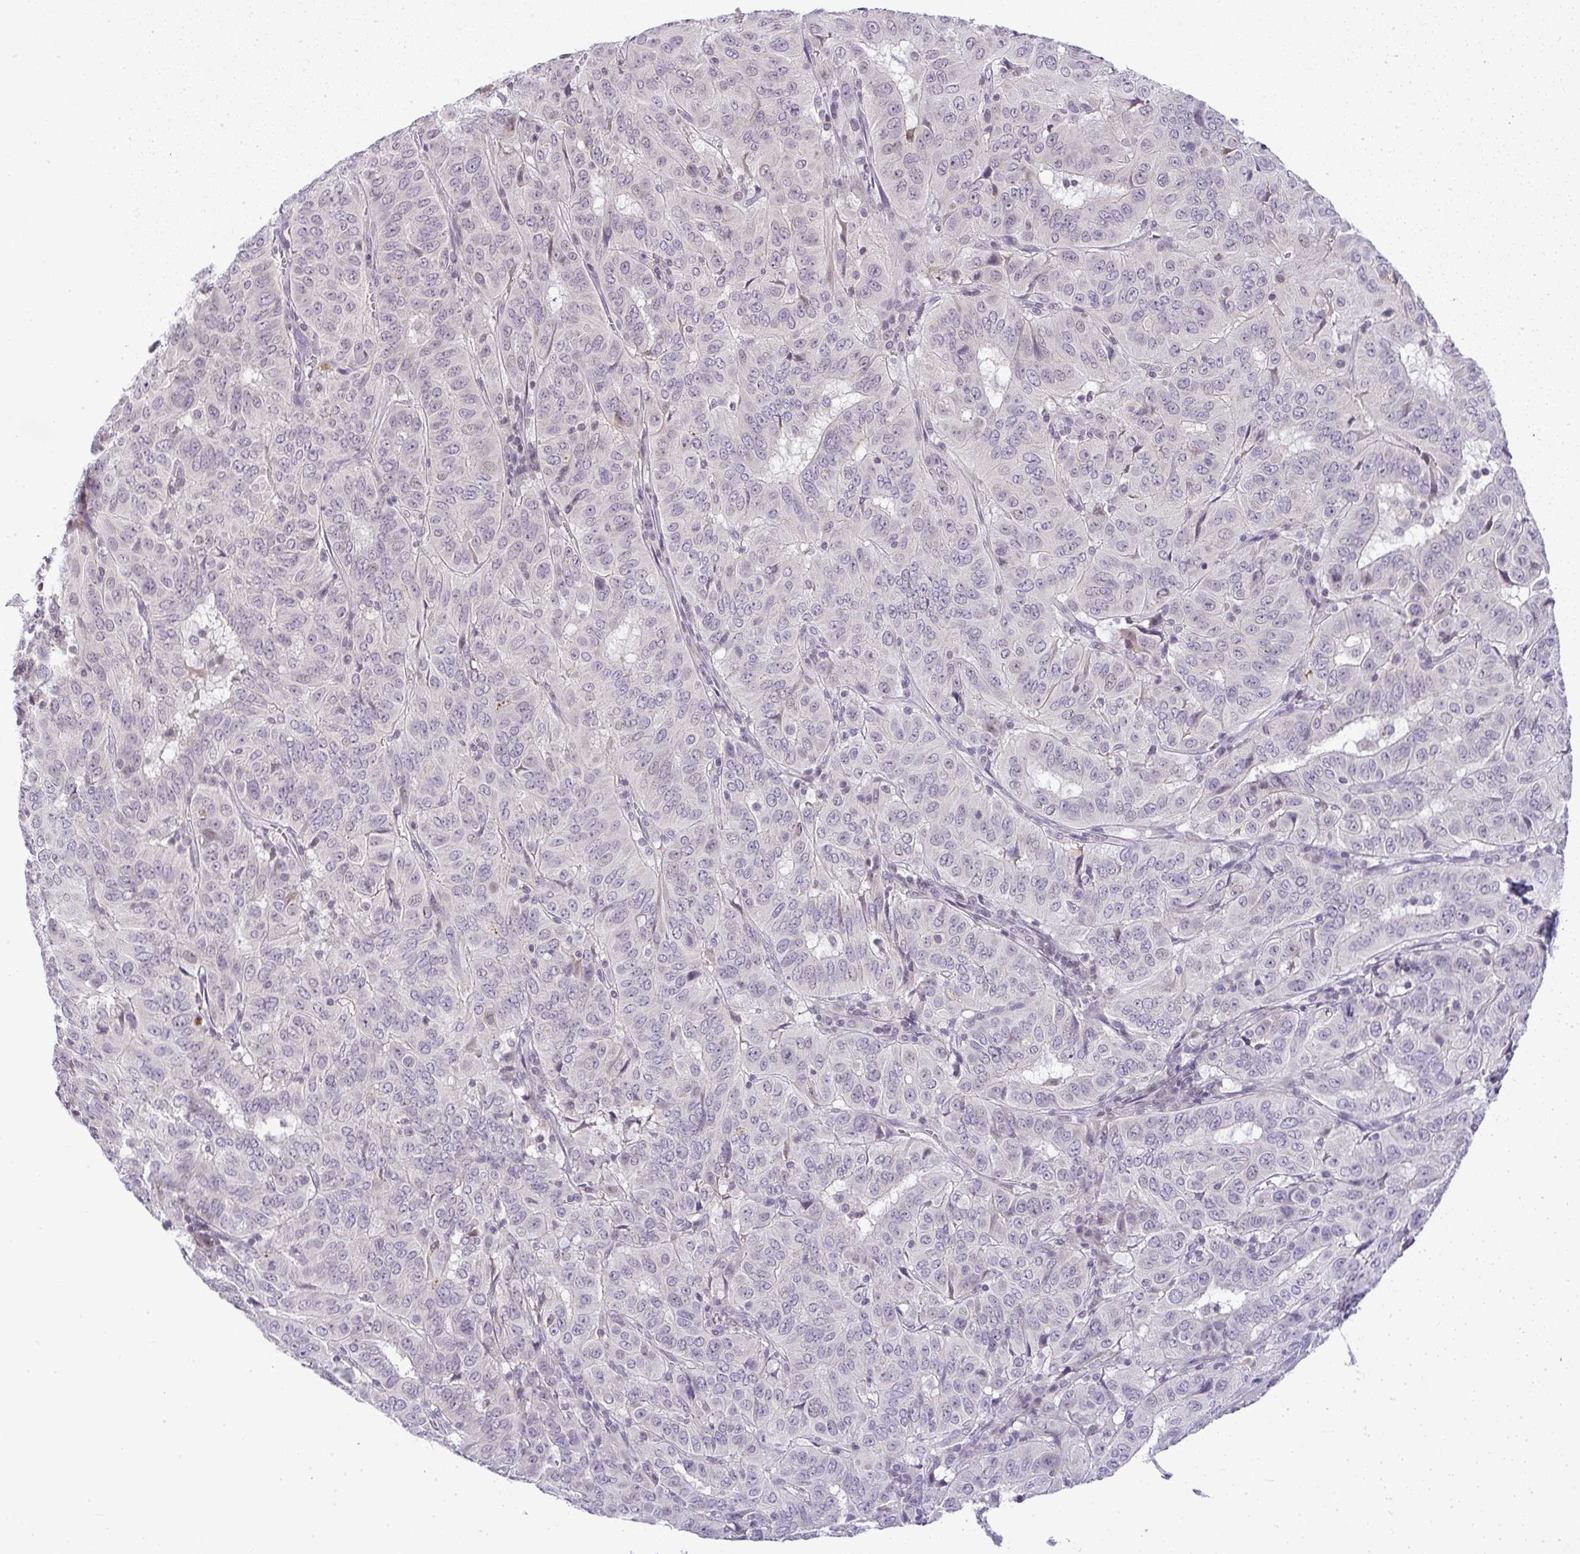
{"staining": {"intensity": "negative", "quantity": "none", "location": "none"}, "tissue": "pancreatic cancer", "cell_type": "Tumor cells", "image_type": "cancer", "snomed": [{"axis": "morphology", "description": "Adenocarcinoma, NOS"}, {"axis": "topography", "description": "Pancreas"}], "caption": "Histopathology image shows no significant protein staining in tumor cells of pancreatic cancer (adenocarcinoma). The staining is performed using DAB brown chromogen with nuclei counter-stained in using hematoxylin.", "gene": "CACNA1S", "patient": {"sex": "male", "age": 63}}